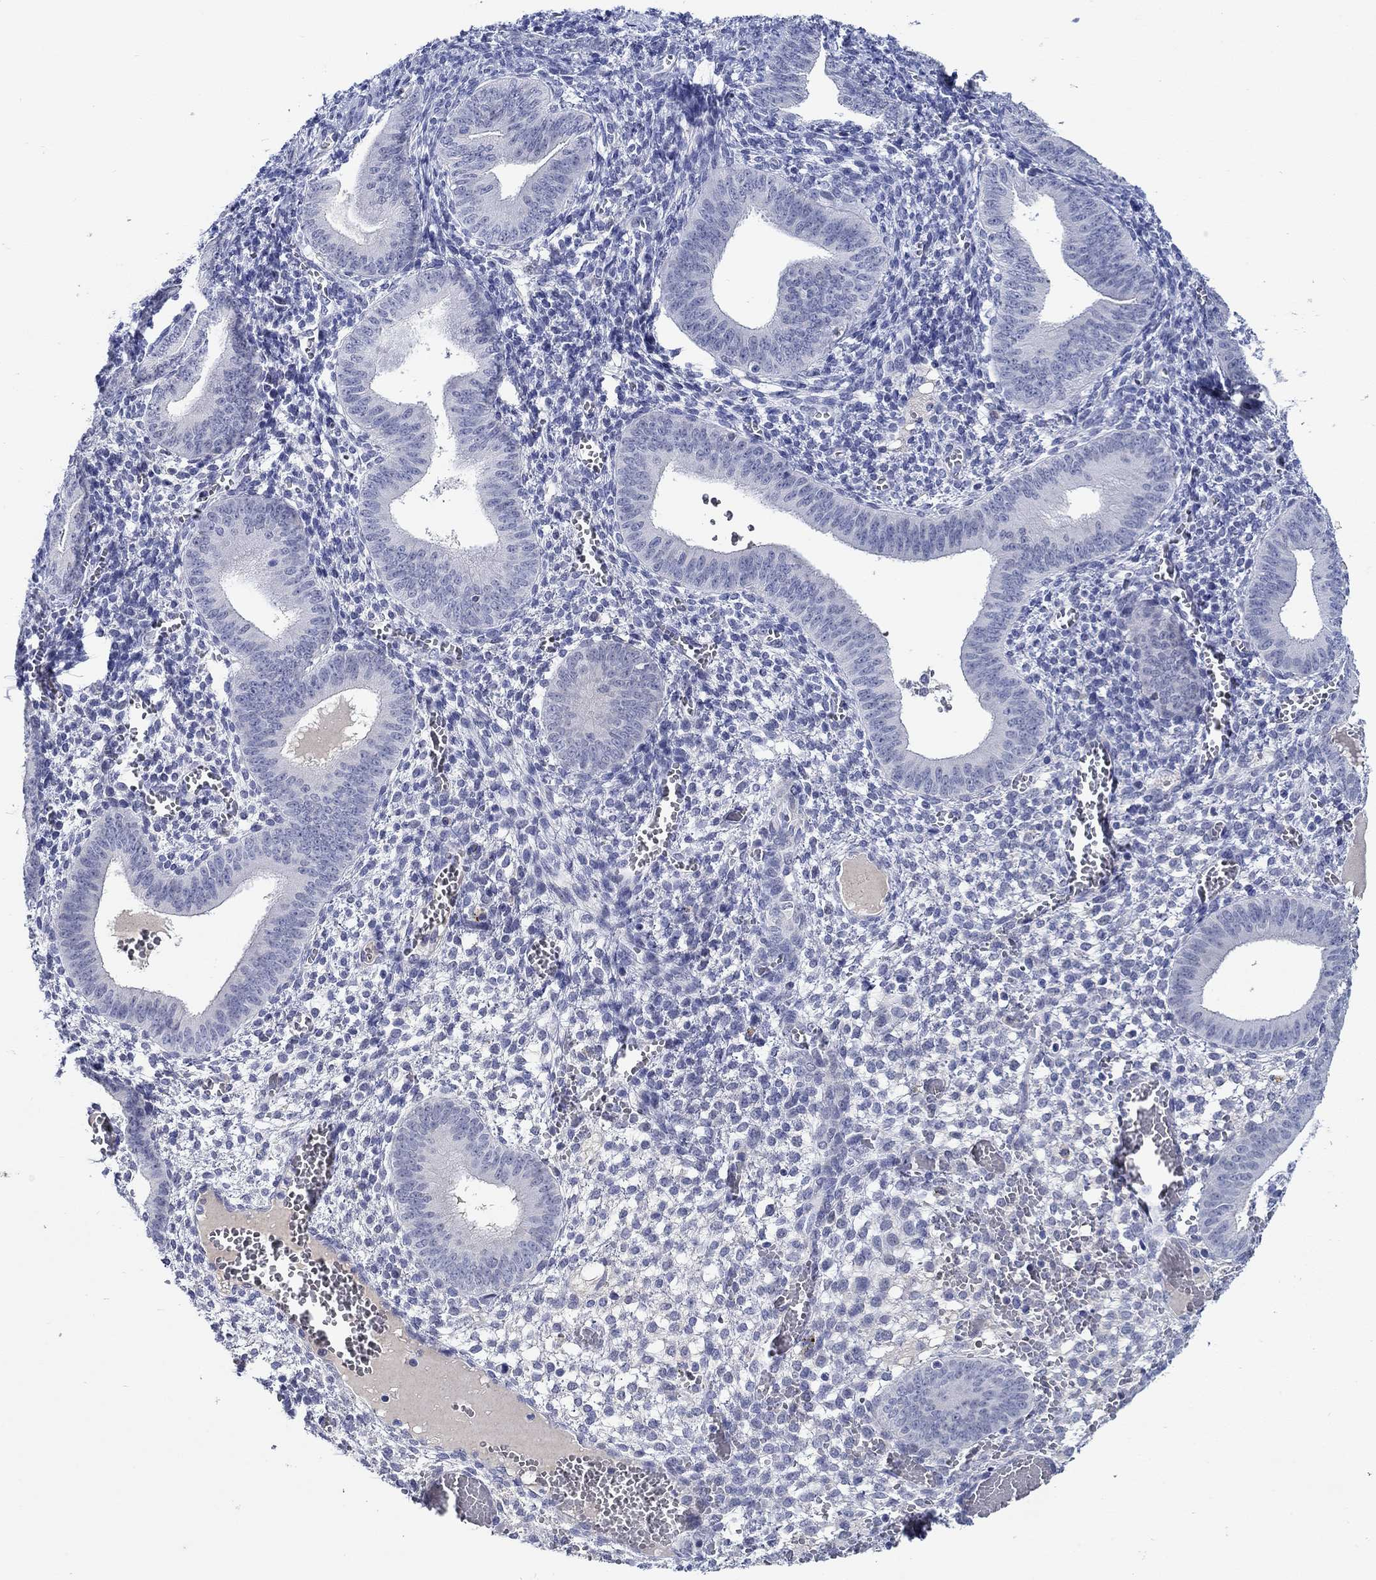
{"staining": {"intensity": "negative", "quantity": "none", "location": "none"}, "tissue": "endometrium", "cell_type": "Cells in endometrial stroma", "image_type": "normal", "snomed": [{"axis": "morphology", "description": "Normal tissue, NOS"}, {"axis": "topography", "description": "Endometrium"}], "caption": "An IHC histopathology image of unremarkable endometrium is shown. There is no staining in cells in endometrial stroma of endometrium.", "gene": "MC2R", "patient": {"sex": "female", "age": 42}}